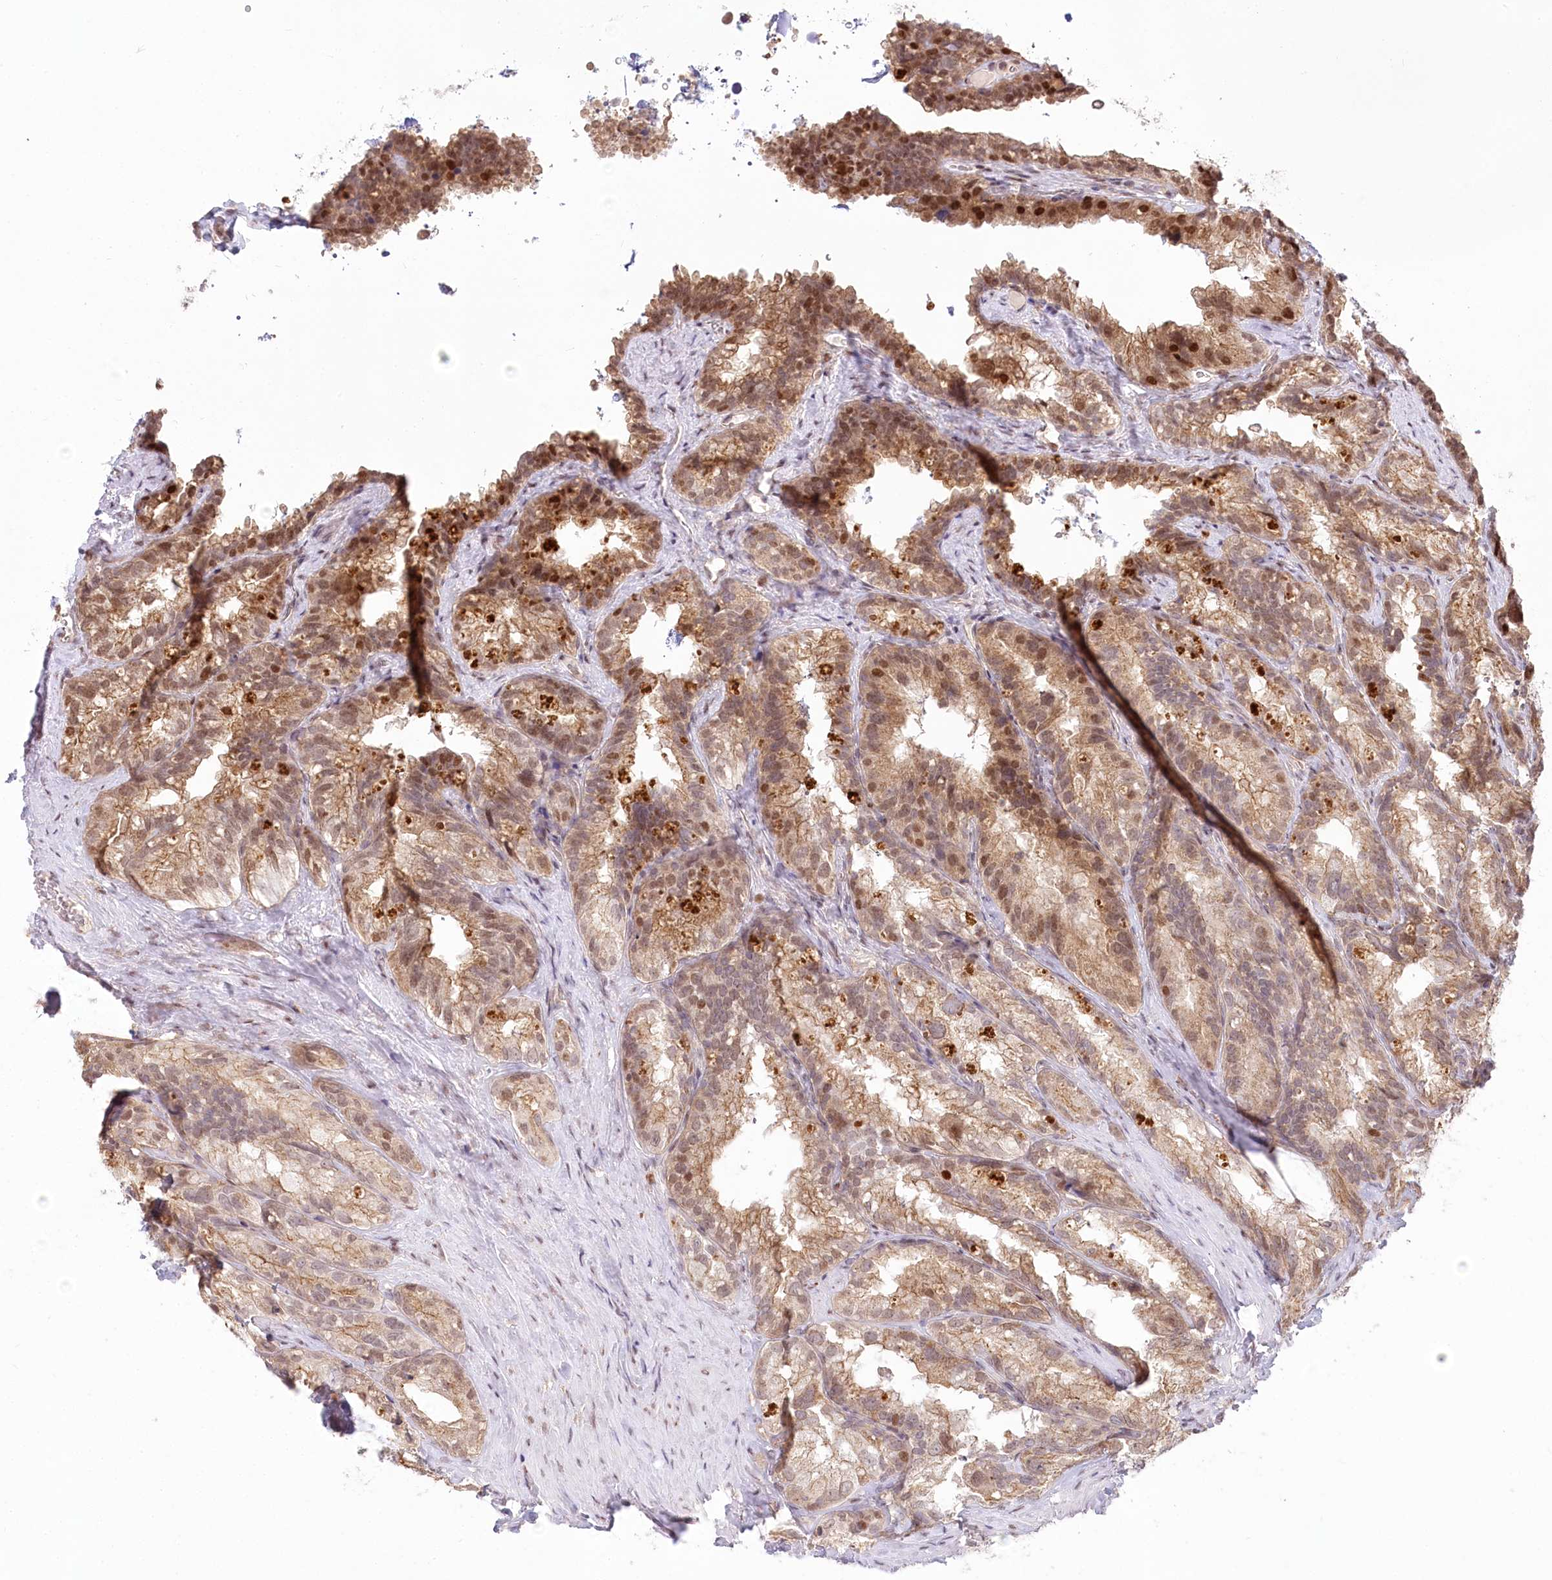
{"staining": {"intensity": "strong", "quantity": ">75%", "location": "cytoplasmic/membranous,nuclear"}, "tissue": "seminal vesicle", "cell_type": "Glandular cells", "image_type": "normal", "snomed": [{"axis": "morphology", "description": "Normal tissue, NOS"}, {"axis": "topography", "description": "Seminal veicle"}], "caption": "Glandular cells reveal strong cytoplasmic/membranous,nuclear positivity in about >75% of cells in benign seminal vesicle.", "gene": "PYURF", "patient": {"sex": "male", "age": 60}}